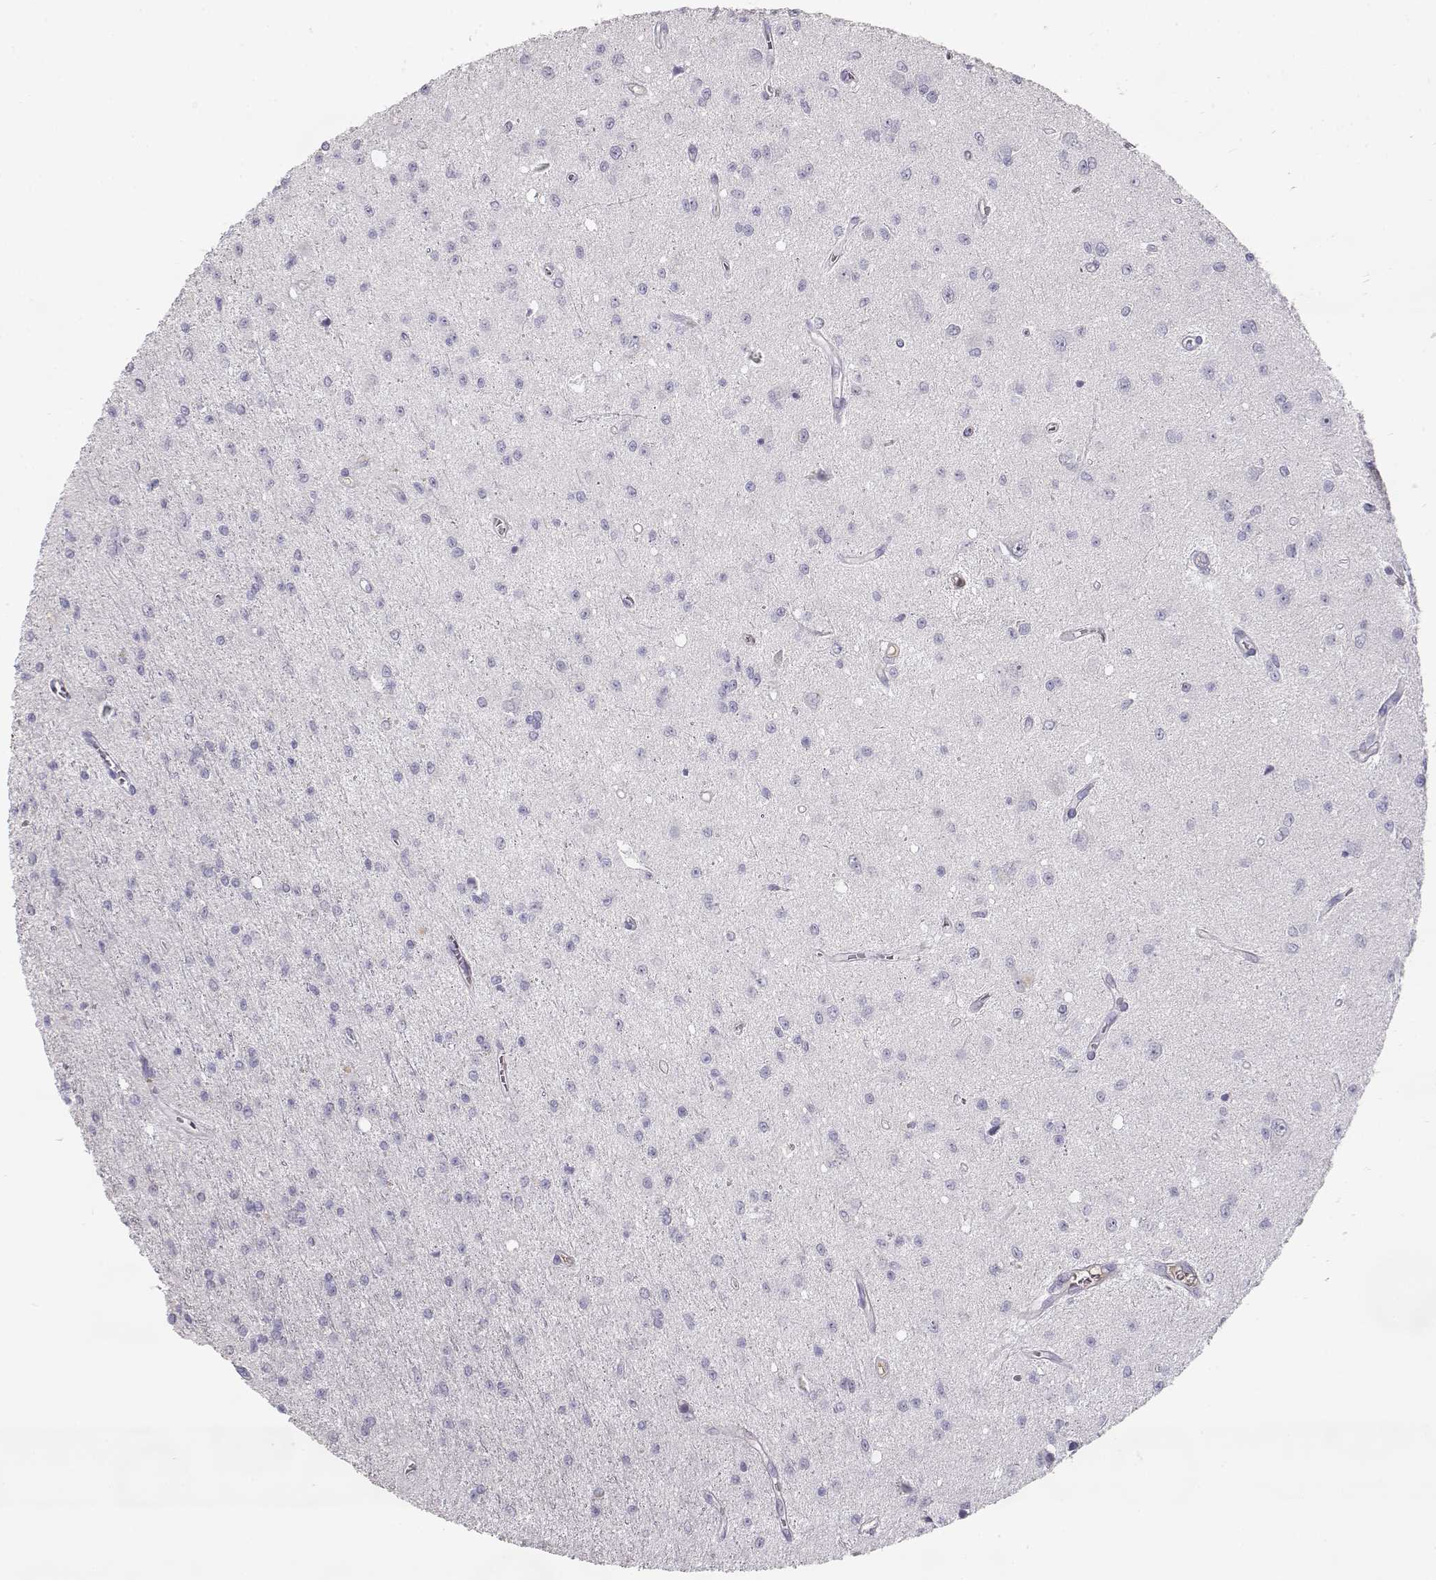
{"staining": {"intensity": "negative", "quantity": "none", "location": "none"}, "tissue": "glioma", "cell_type": "Tumor cells", "image_type": "cancer", "snomed": [{"axis": "morphology", "description": "Glioma, malignant, Low grade"}, {"axis": "topography", "description": "Brain"}], "caption": "Protein analysis of glioma displays no significant expression in tumor cells.", "gene": "SLCO6A1", "patient": {"sex": "female", "age": 45}}